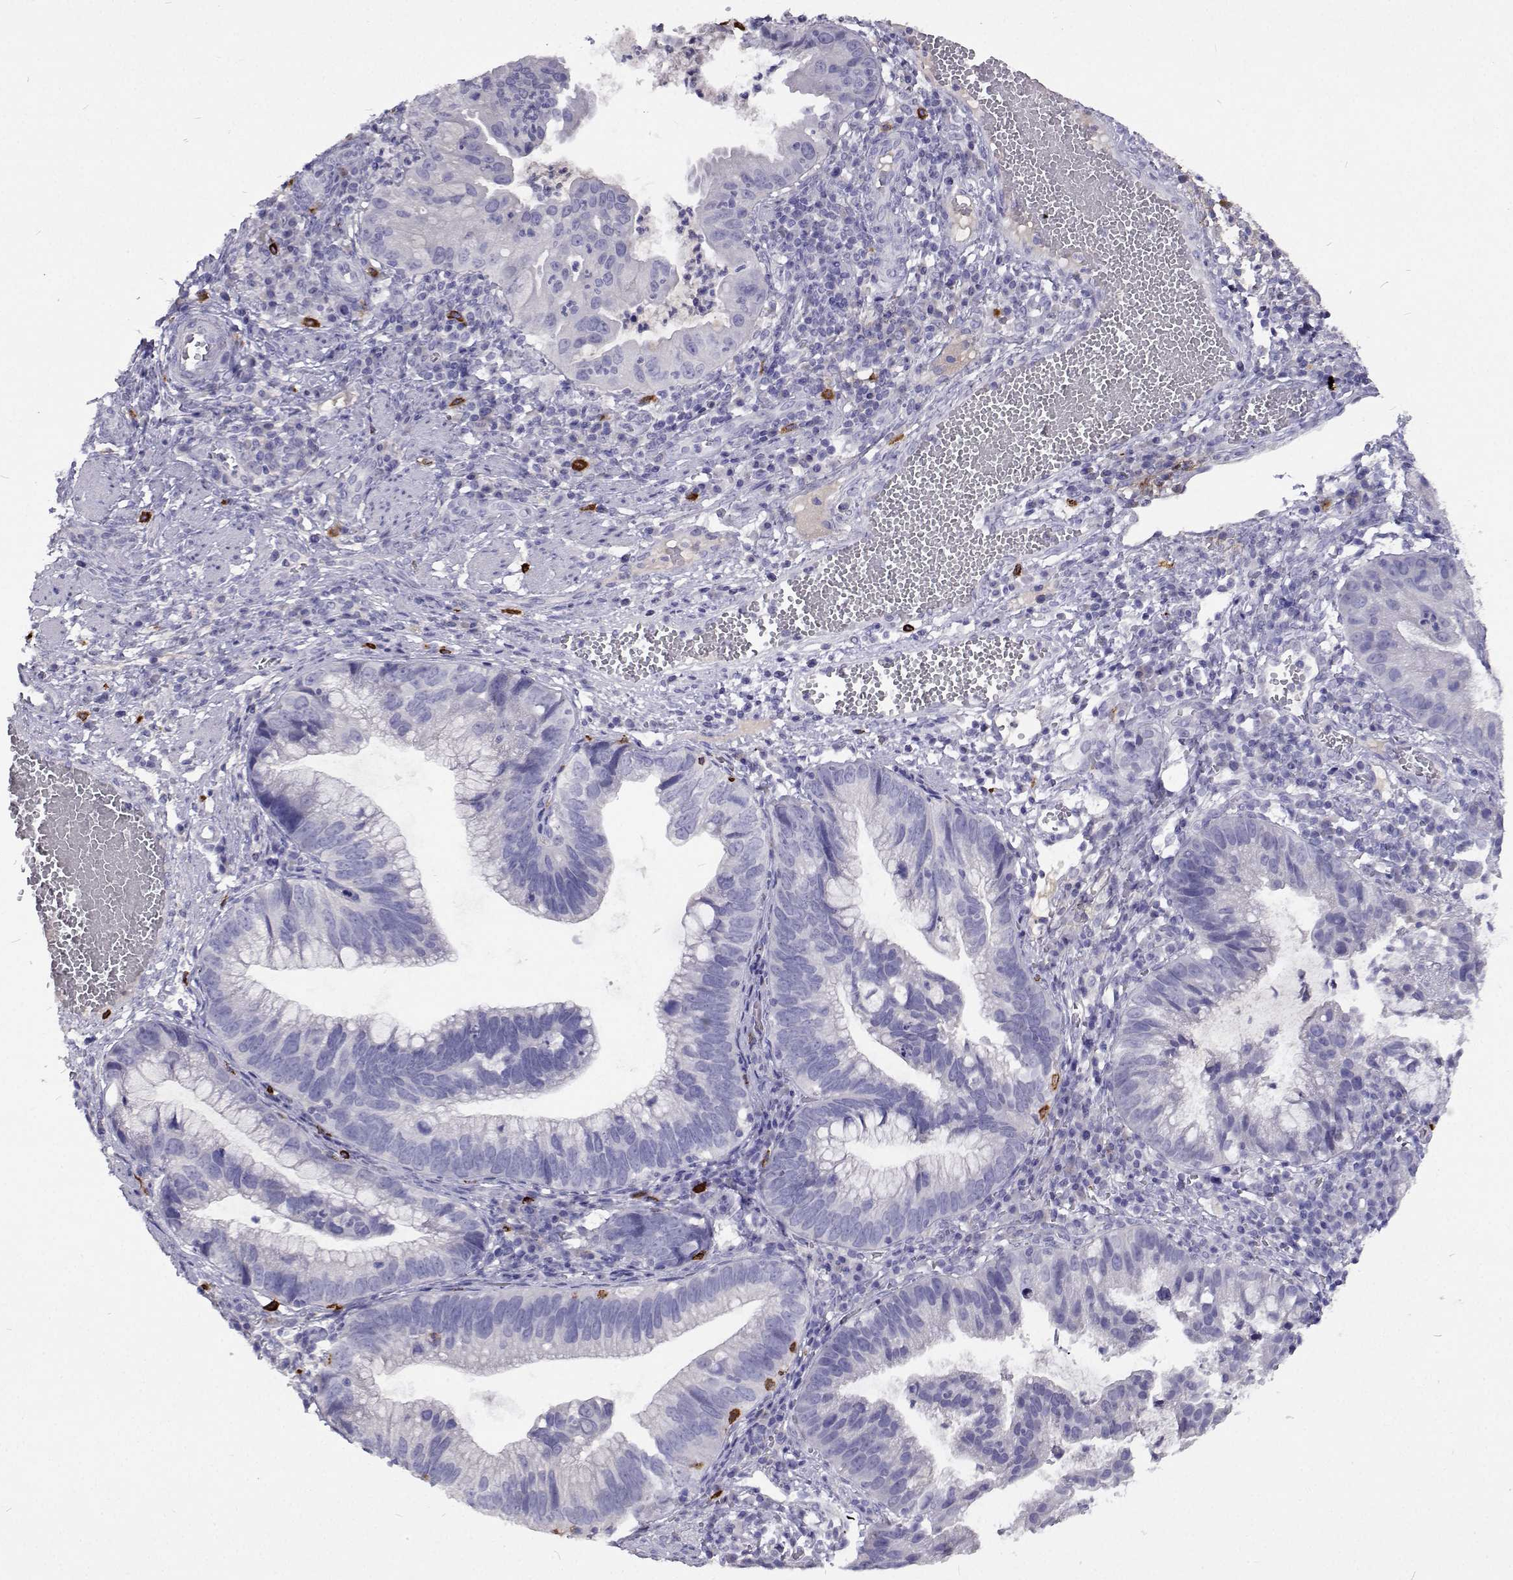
{"staining": {"intensity": "negative", "quantity": "none", "location": "none"}, "tissue": "cervical cancer", "cell_type": "Tumor cells", "image_type": "cancer", "snomed": [{"axis": "morphology", "description": "Adenocarcinoma, NOS"}, {"axis": "topography", "description": "Cervix"}], "caption": "The micrograph reveals no staining of tumor cells in cervical cancer (adenocarcinoma).", "gene": "CFAP44", "patient": {"sex": "female", "age": 34}}